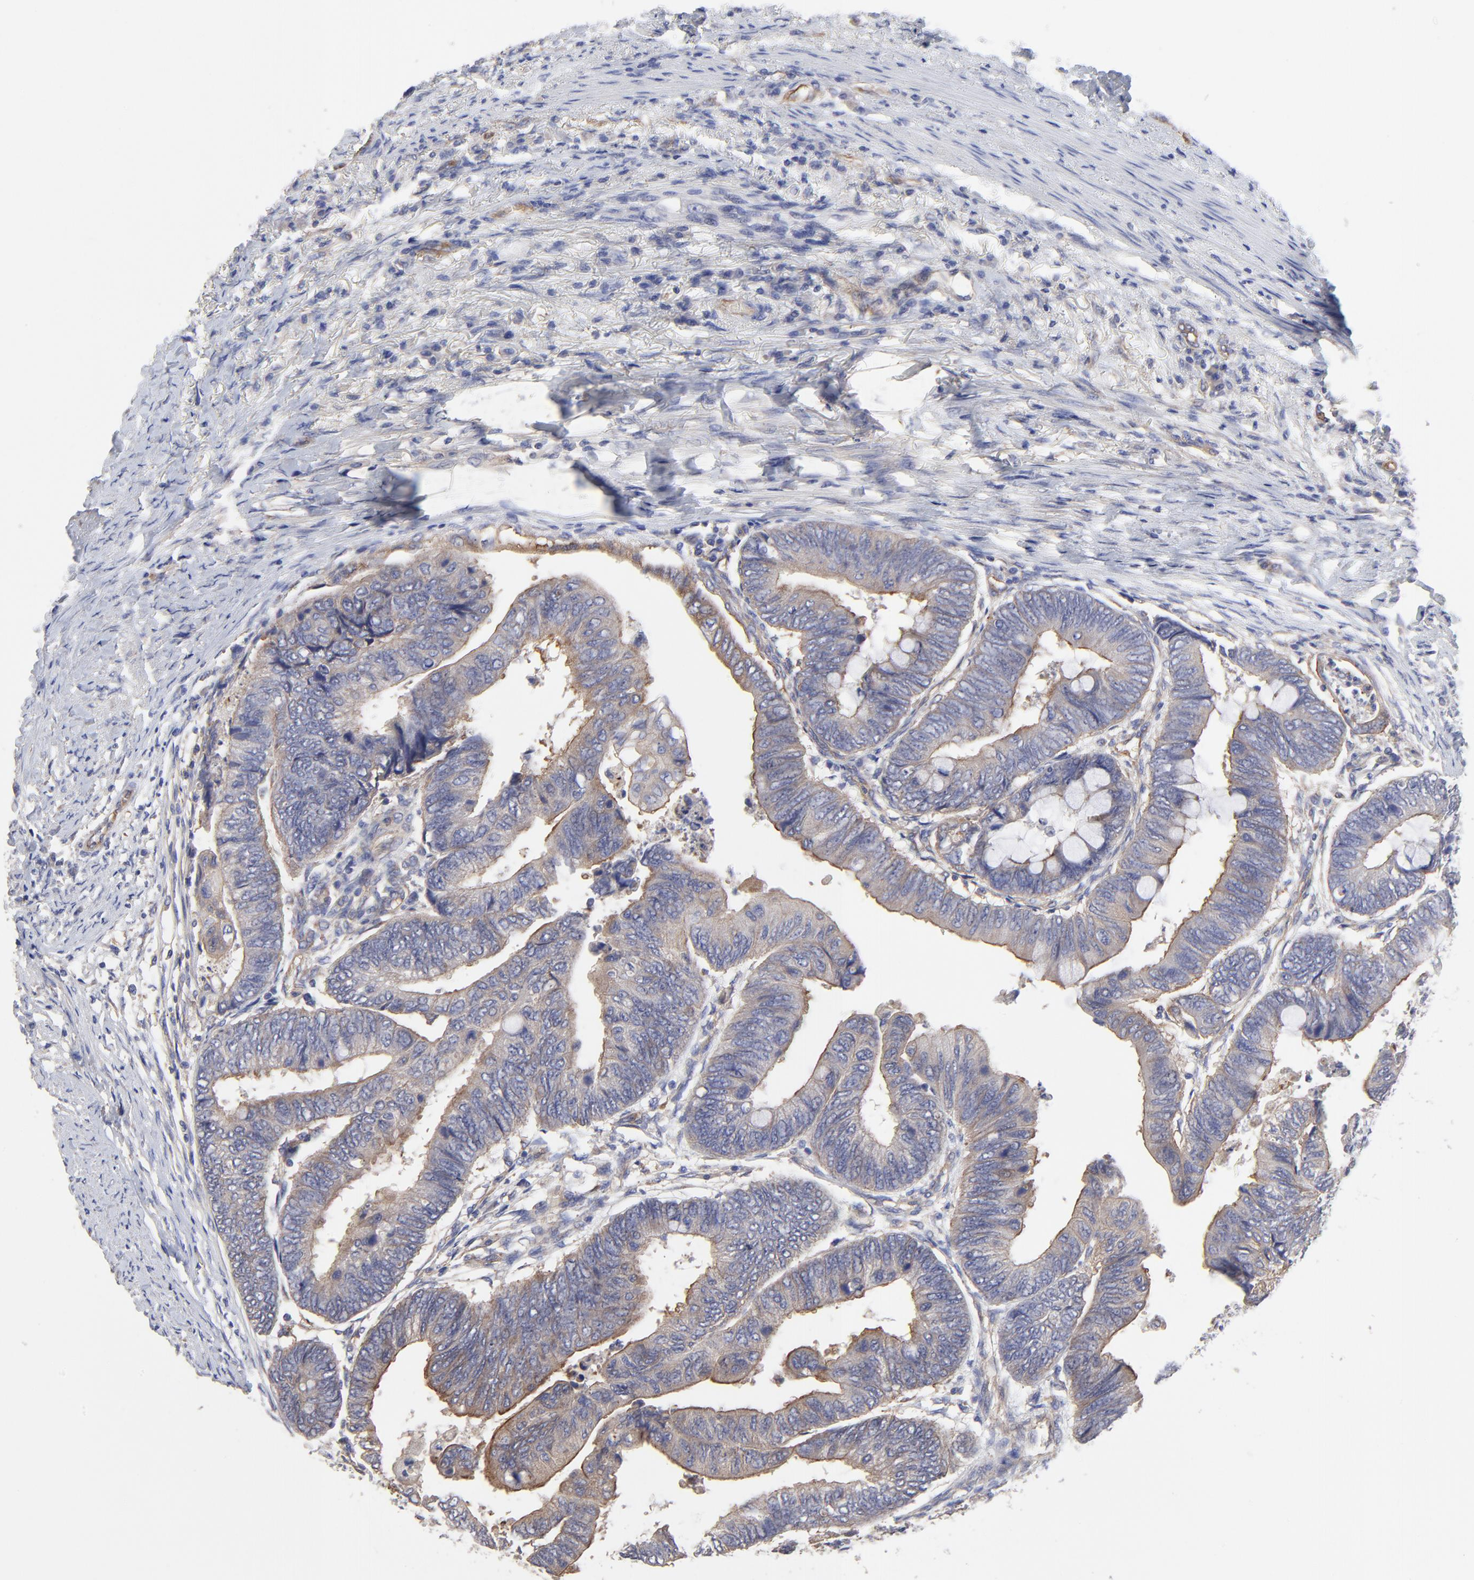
{"staining": {"intensity": "weak", "quantity": "25%-75%", "location": "cytoplasmic/membranous"}, "tissue": "colorectal cancer", "cell_type": "Tumor cells", "image_type": "cancer", "snomed": [{"axis": "morphology", "description": "Normal tissue, NOS"}, {"axis": "morphology", "description": "Adenocarcinoma, NOS"}, {"axis": "topography", "description": "Rectum"}, {"axis": "topography", "description": "Peripheral nerve tissue"}], "caption": "This is an image of immunohistochemistry staining of colorectal adenocarcinoma, which shows weak expression in the cytoplasmic/membranous of tumor cells.", "gene": "SULF2", "patient": {"sex": "male", "age": 92}}